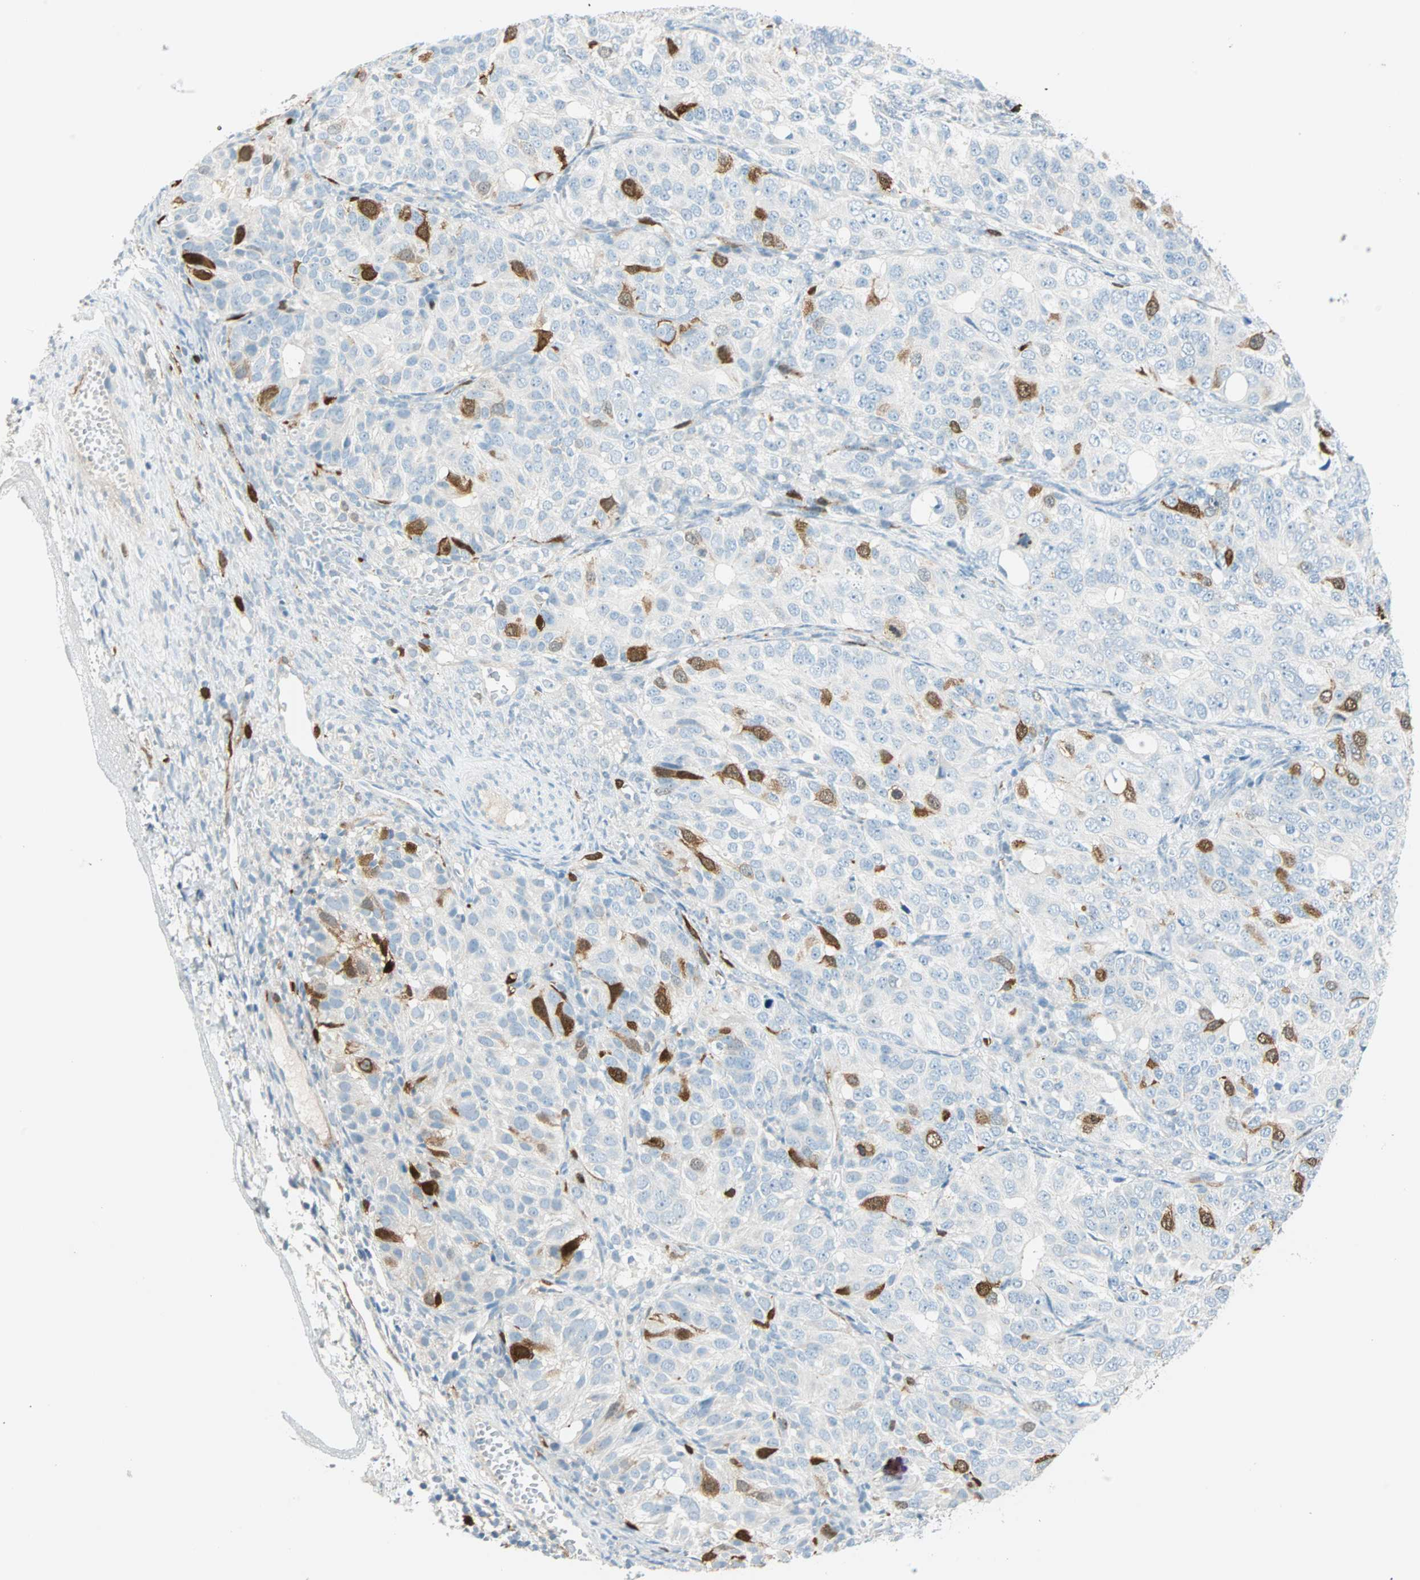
{"staining": {"intensity": "weak", "quantity": "<25%", "location": "cytoplasmic/membranous,nuclear"}, "tissue": "ovarian cancer", "cell_type": "Tumor cells", "image_type": "cancer", "snomed": [{"axis": "morphology", "description": "Carcinoma, endometroid"}, {"axis": "topography", "description": "Ovary"}], "caption": "A high-resolution image shows immunohistochemistry (IHC) staining of endometroid carcinoma (ovarian), which exhibits no significant positivity in tumor cells.", "gene": "PTTG1", "patient": {"sex": "female", "age": 51}}